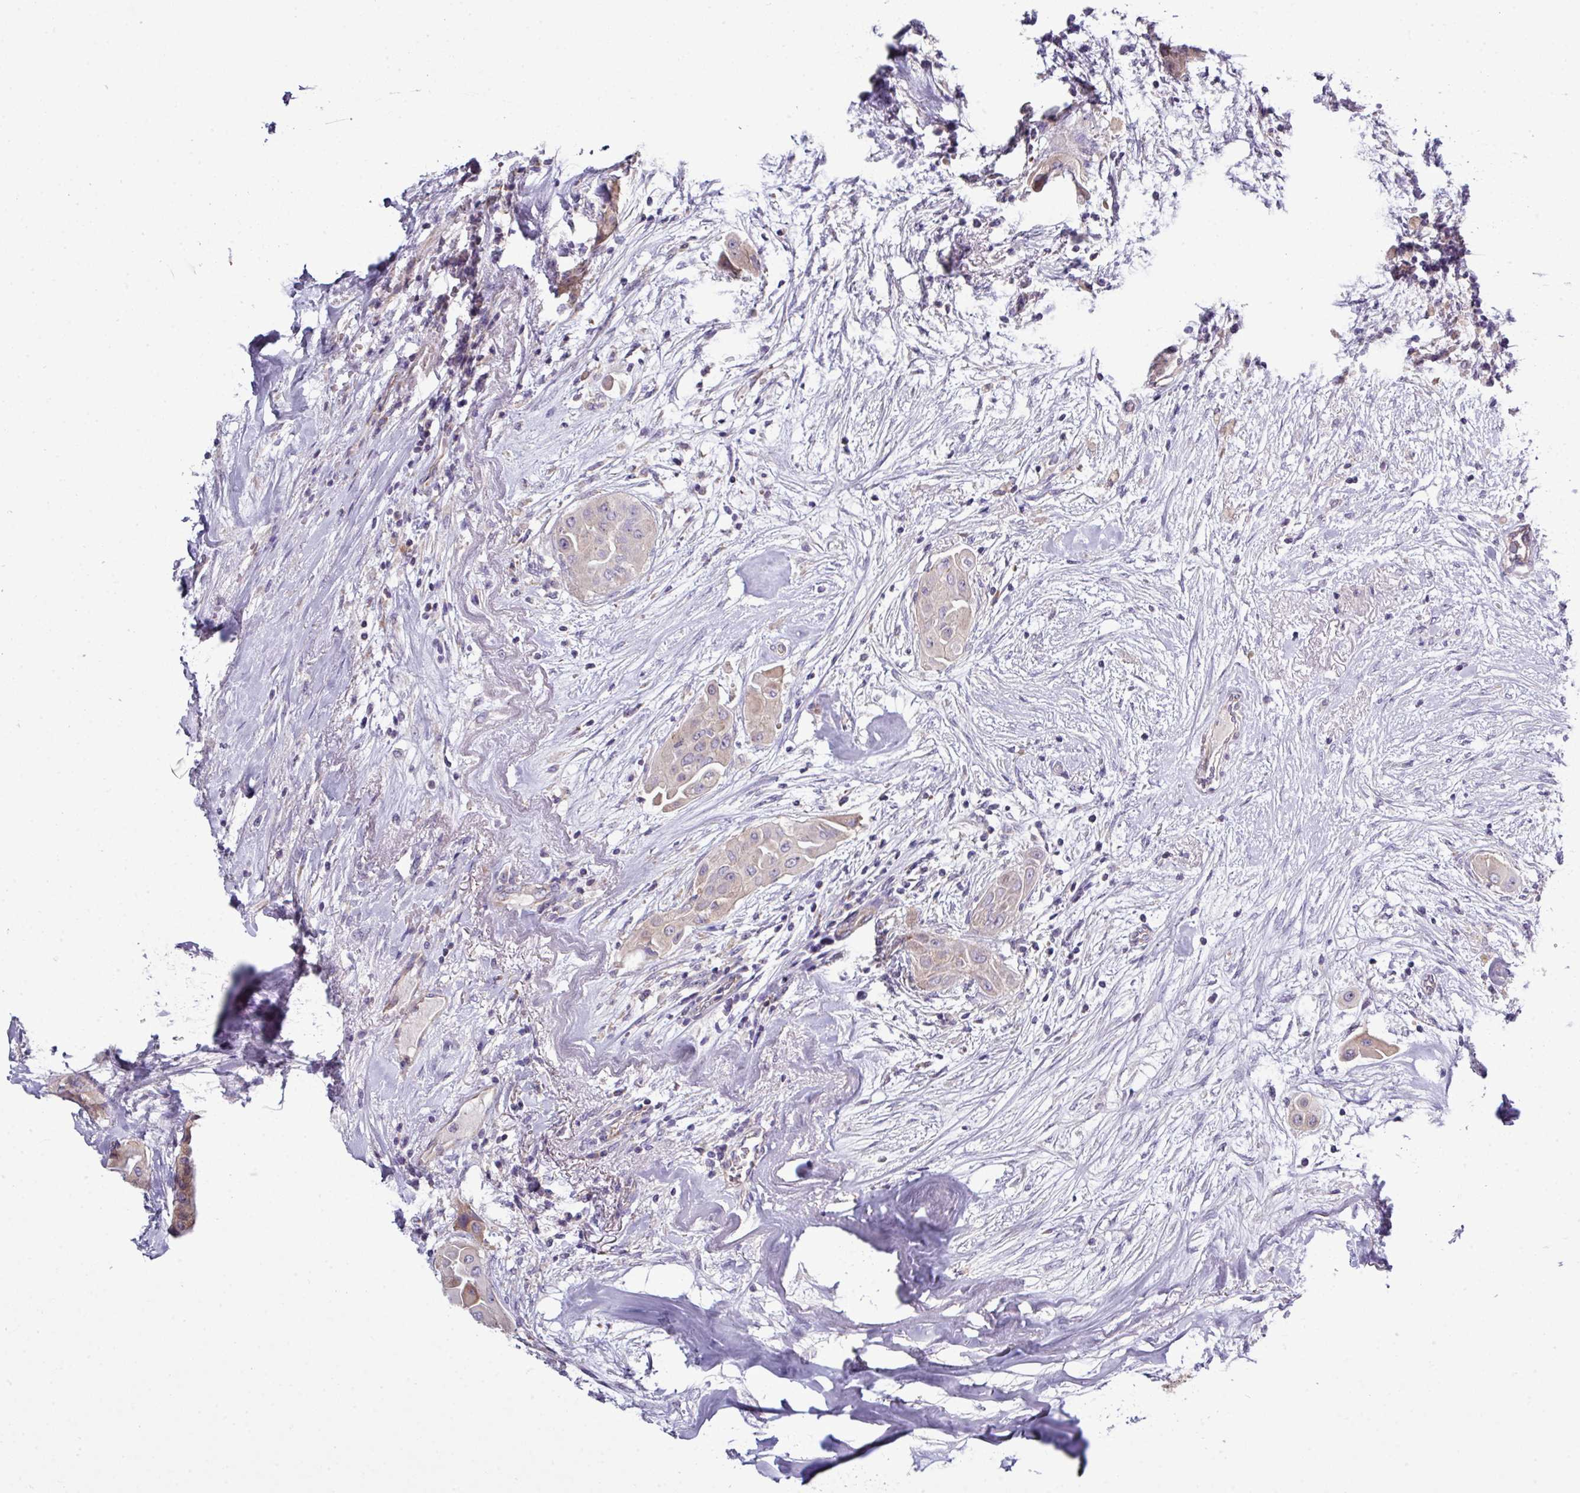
{"staining": {"intensity": "weak", "quantity": "25%-75%", "location": "cytoplasmic/membranous"}, "tissue": "thyroid cancer", "cell_type": "Tumor cells", "image_type": "cancer", "snomed": [{"axis": "morphology", "description": "Papillary adenocarcinoma, NOS"}, {"axis": "topography", "description": "Thyroid gland"}], "caption": "Immunohistochemistry image of neoplastic tissue: thyroid cancer stained using IHC reveals low levels of weak protein expression localized specifically in the cytoplasmic/membranous of tumor cells, appearing as a cytoplasmic/membranous brown color.", "gene": "AGAP5", "patient": {"sex": "female", "age": 59}}